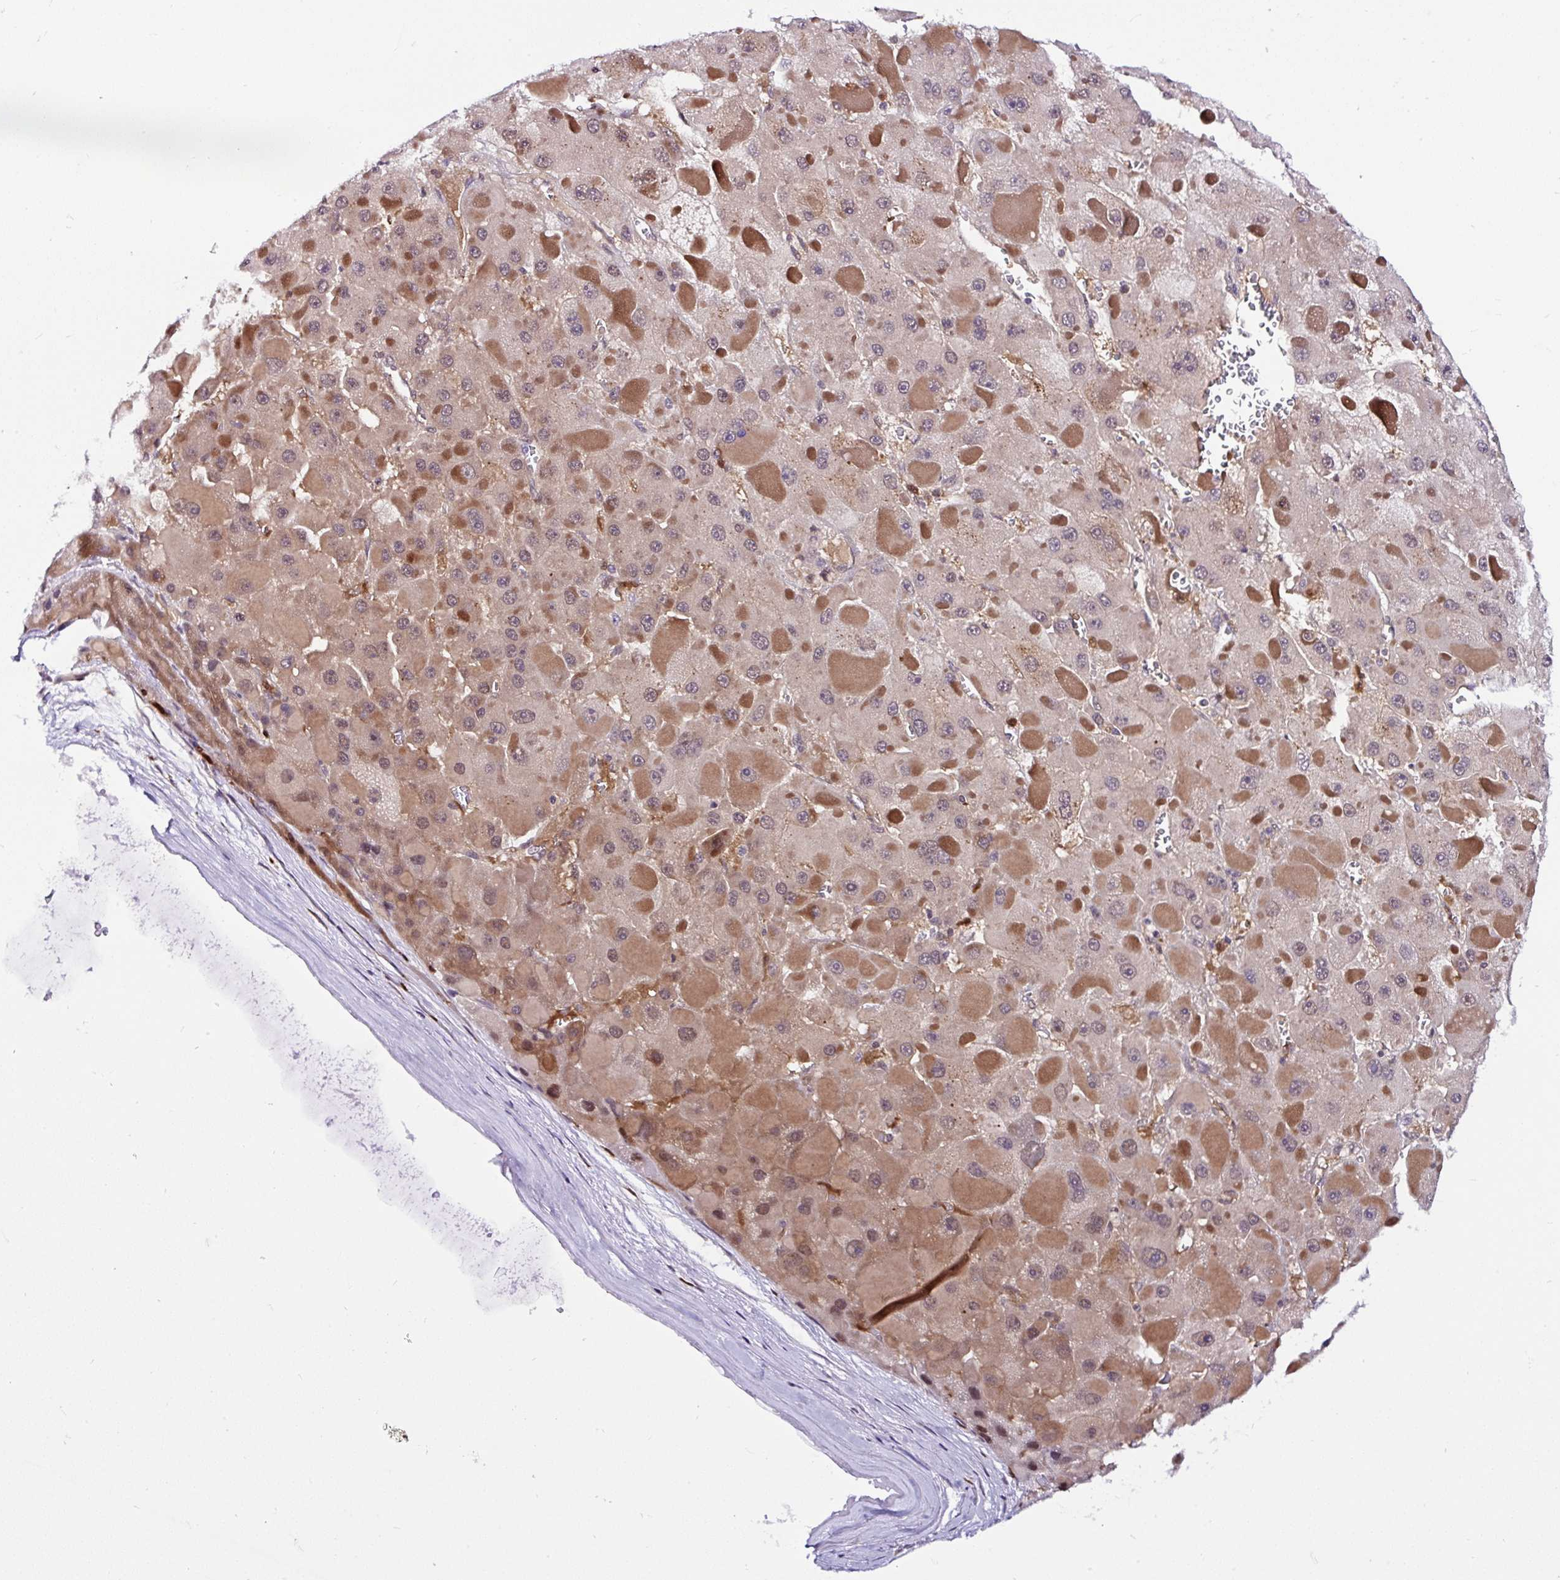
{"staining": {"intensity": "weak", "quantity": "25%-75%", "location": "cytoplasmic/membranous"}, "tissue": "liver cancer", "cell_type": "Tumor cells", "image_type": "cancer", "snomed": [{"axis": "morphology", "description": "Carcinoma, Hepatocellular, NOS"}, {"axis": "topography", "description": "Liver"}], "caption": "High-power microscopy captured an IHC image of liver cancer, revealing weak cytoplasmic/membranous expression in about 25%-75% of tumor cells.", "gene": "PIN4", "patient": {"sex": "female", "age": 73}}